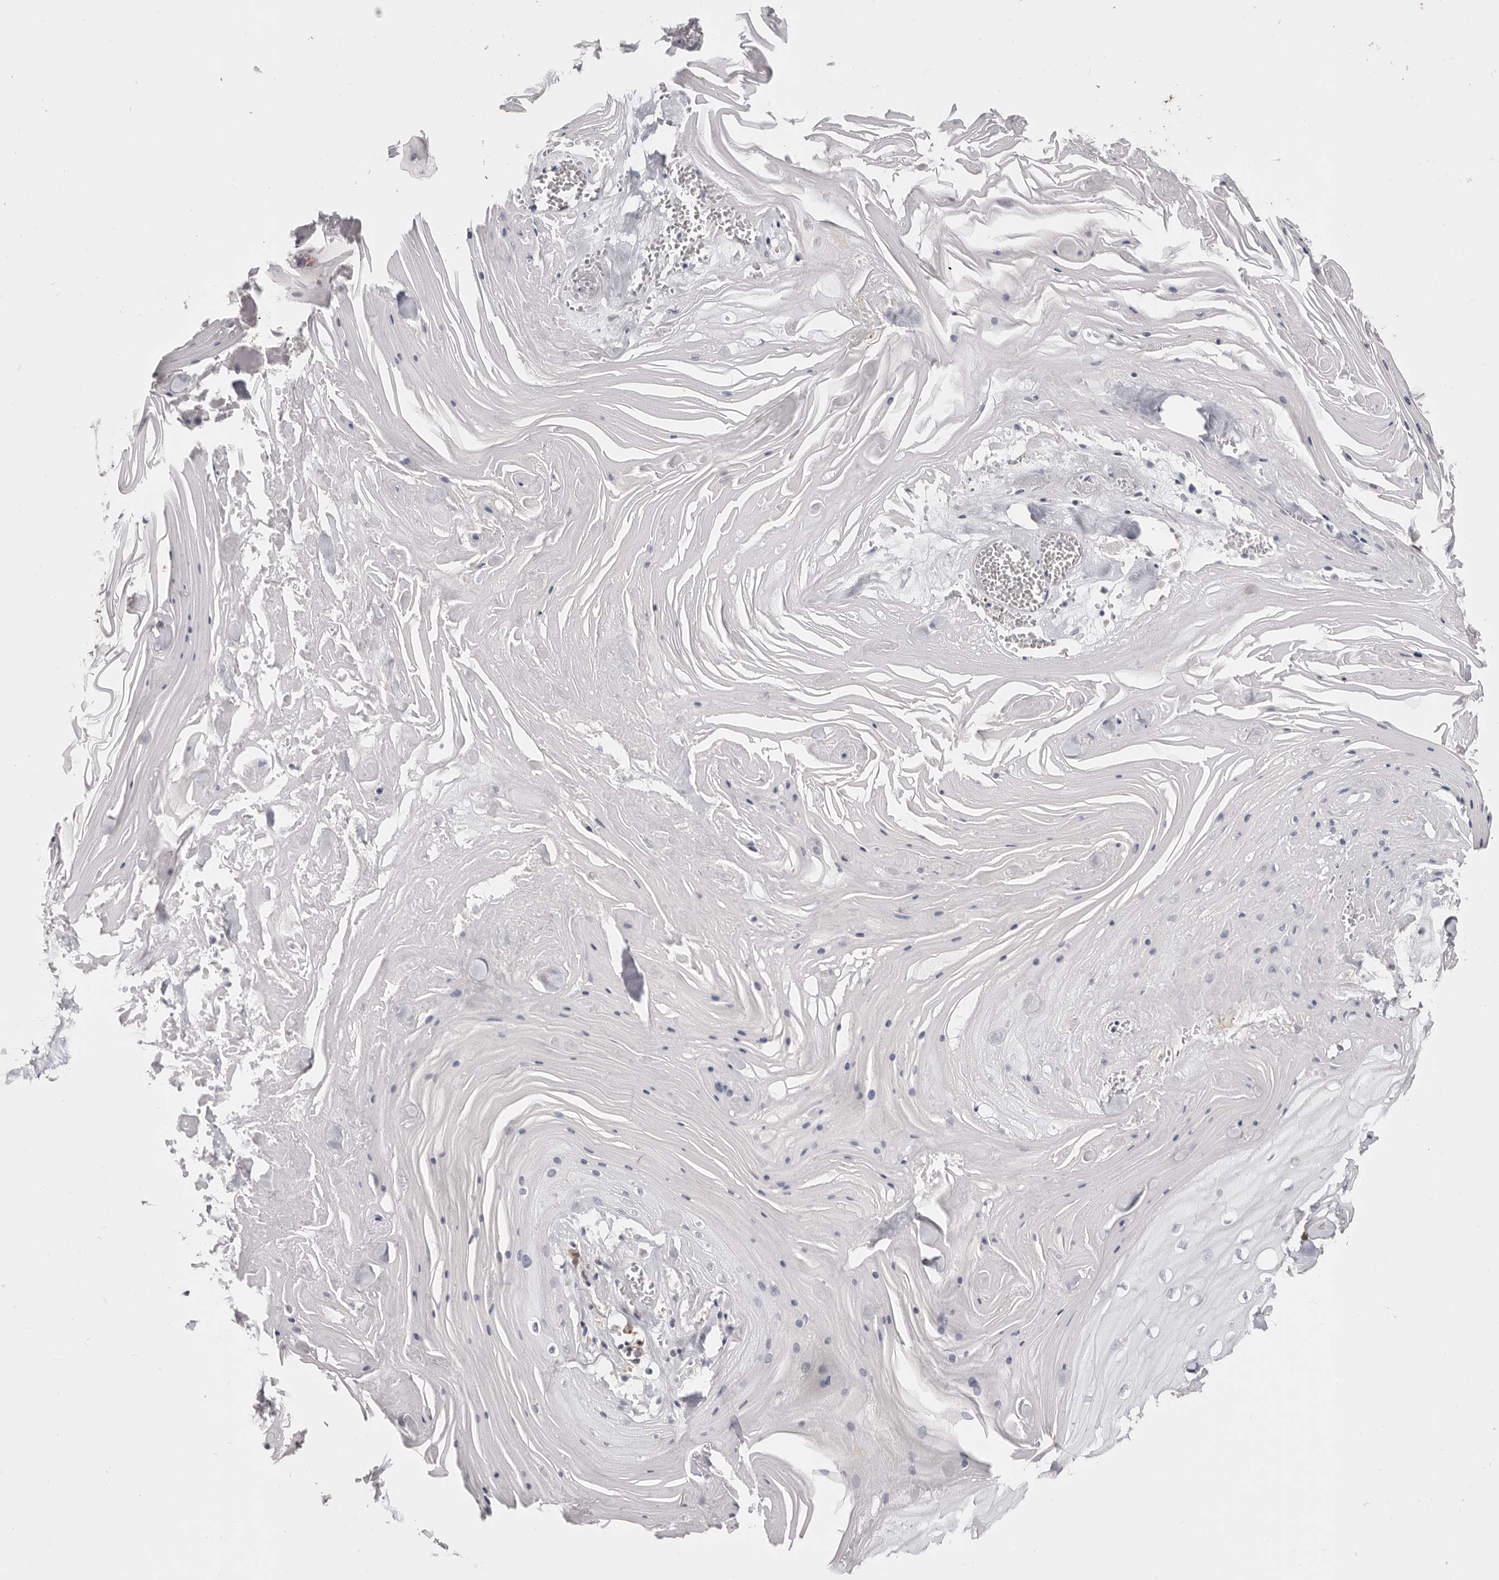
{"staining": {"intensity": "negative", "quantity": "none", "location": "none"}, "tissue": "skin cancer", "cell_type": "Tumor cells", "image_type": "cancer", "snomed": [{"axis": "morphology", "description": "Squamous cell carcinoma, NOS"}, {"axis": "topography", "description": "Skin"}], "caption": "This is a image of IHC staining of skin cancer (squamous cell carcinoma), which shows no positivity in tumor cells.", "gene": "LAP3", "patient": {"sex": "male", "age": 74}}